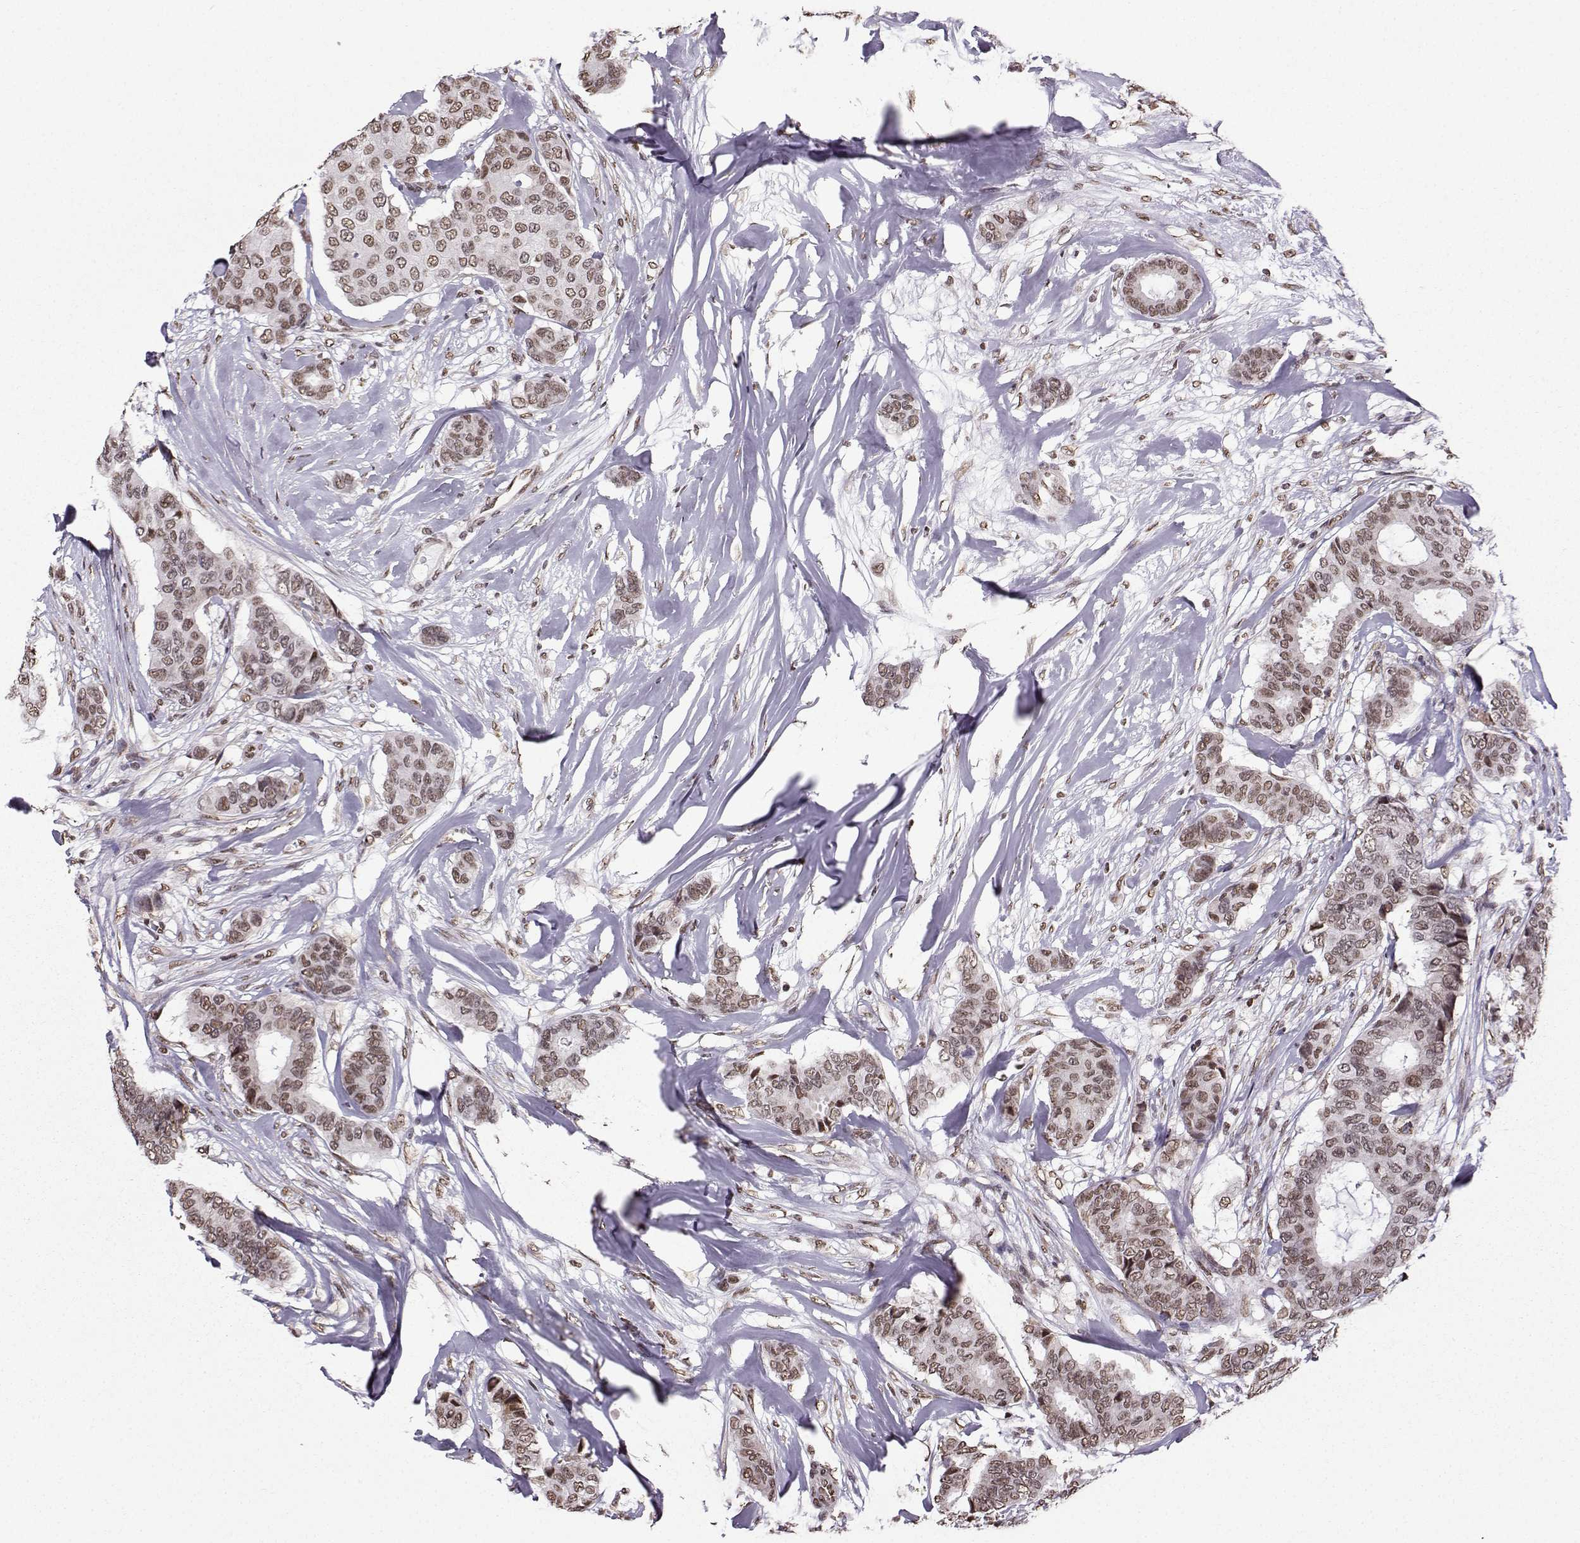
{"staining": {"intensity": "weak", "quantity": ">75%", "location": "nuclear"}, "tissue": "breast cancer", "cell_type": "Tumor cells", "image_type": "cancer", "snomed": [{"axis": "morphology", "description": "Duct carcinoma"}, {"axis": "topography", "description": "Breast"}], "caption": "Tumor cells demonstrate low levels of weak nuclear staining in about >75% of cells in breast invasive ductal carcinoma.", "gene": "EZH1", "patient": {"sex": "female", "age": 75}}